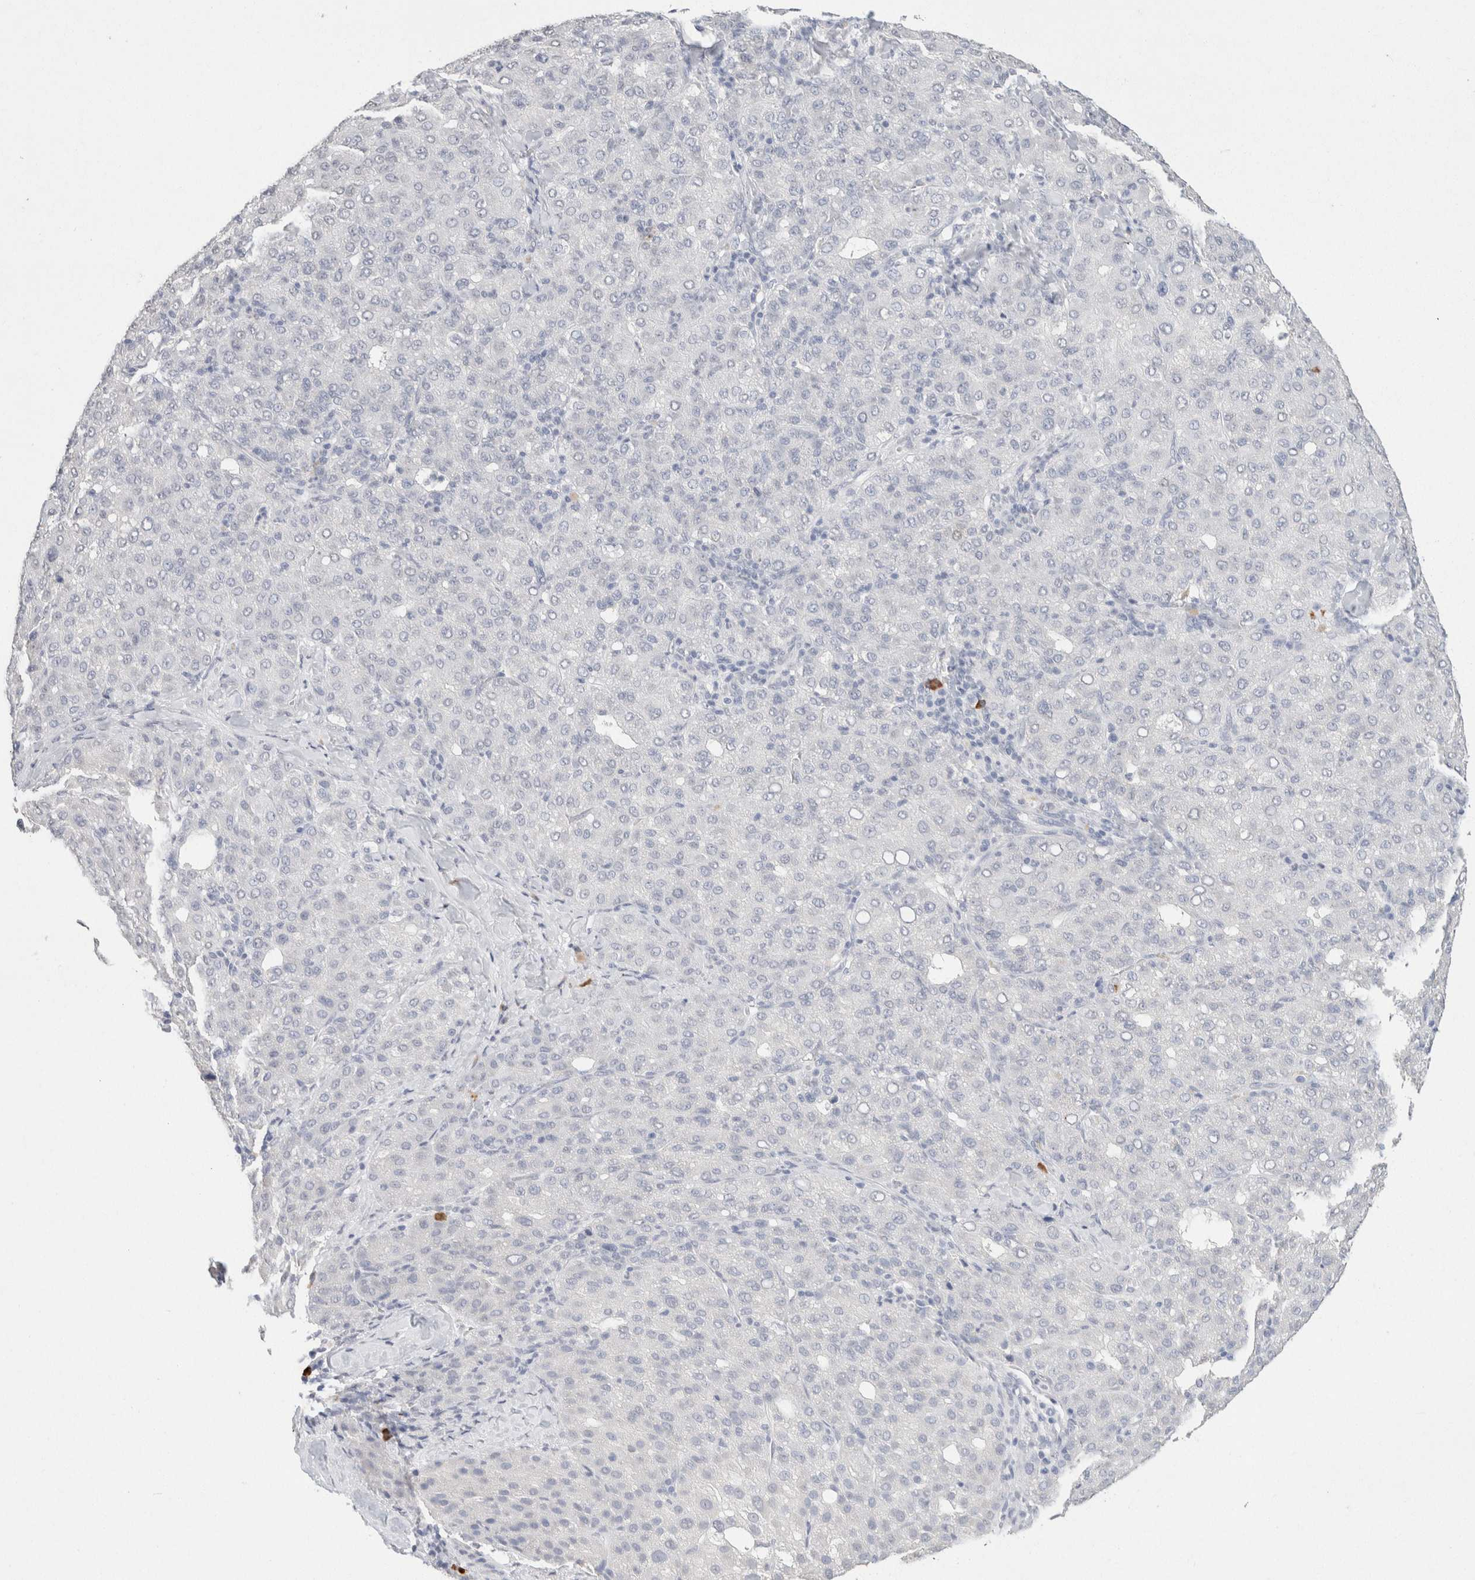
{"staining": {"intensity": "negative", "quantity": "none", "location": "none"}, "tissue": "liver cancer", "cell_type": "Tumor cells", "image_type": "cancer", "snomed": [{"axis": "morphology", "description": "Carcinoma, Hepatocellular, NOS"}, {"axis": "topography", "description": "Liver"}], "caption": "DAB immunohistochemical staining of hepatocellular carcinoma (liver) exhibits no significant expression in tumor cells.", "gene": "CD80", "patient": {"sex": "male", "age": 65}}